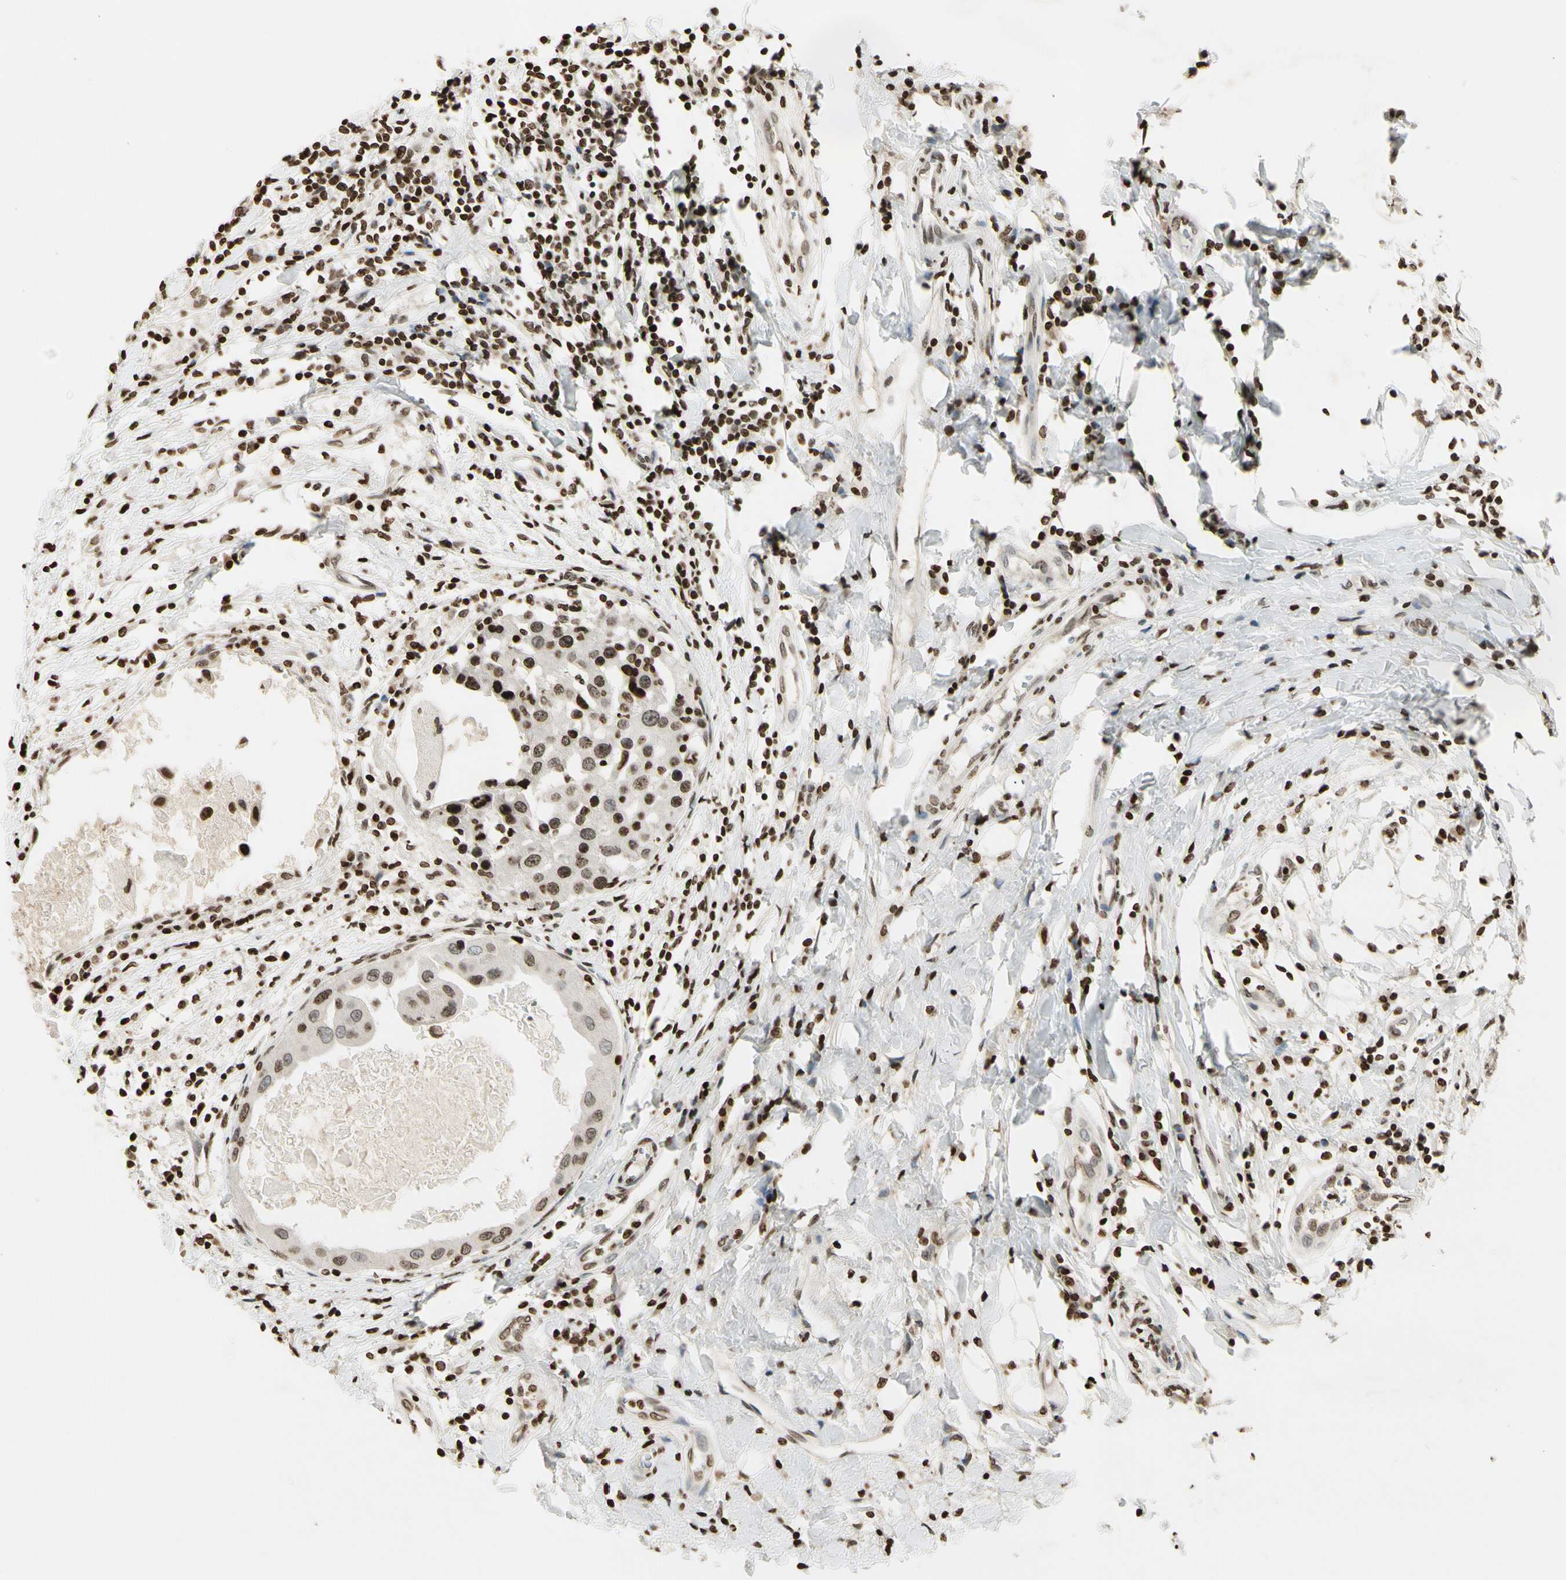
{"staining": {"intensity": "moderate", "quantity": "25%-75%", "location": "nuclear"}, "tissue": "breast cancer", "cell_type": "Tumor cells", "image_type": "cancer", "snomed": [{"axis": "morphology", "description": "Duct carcinoma"}, {"axis": "topography", "description": "Breast"}], "caption": "This is a photomicrograph of immunohistochemistry staining of breast cancer, which shows moderate expression in the nuclear of tumor cells.", "gene": "RORA", "patient": {"sex": "female", "age": 27}}